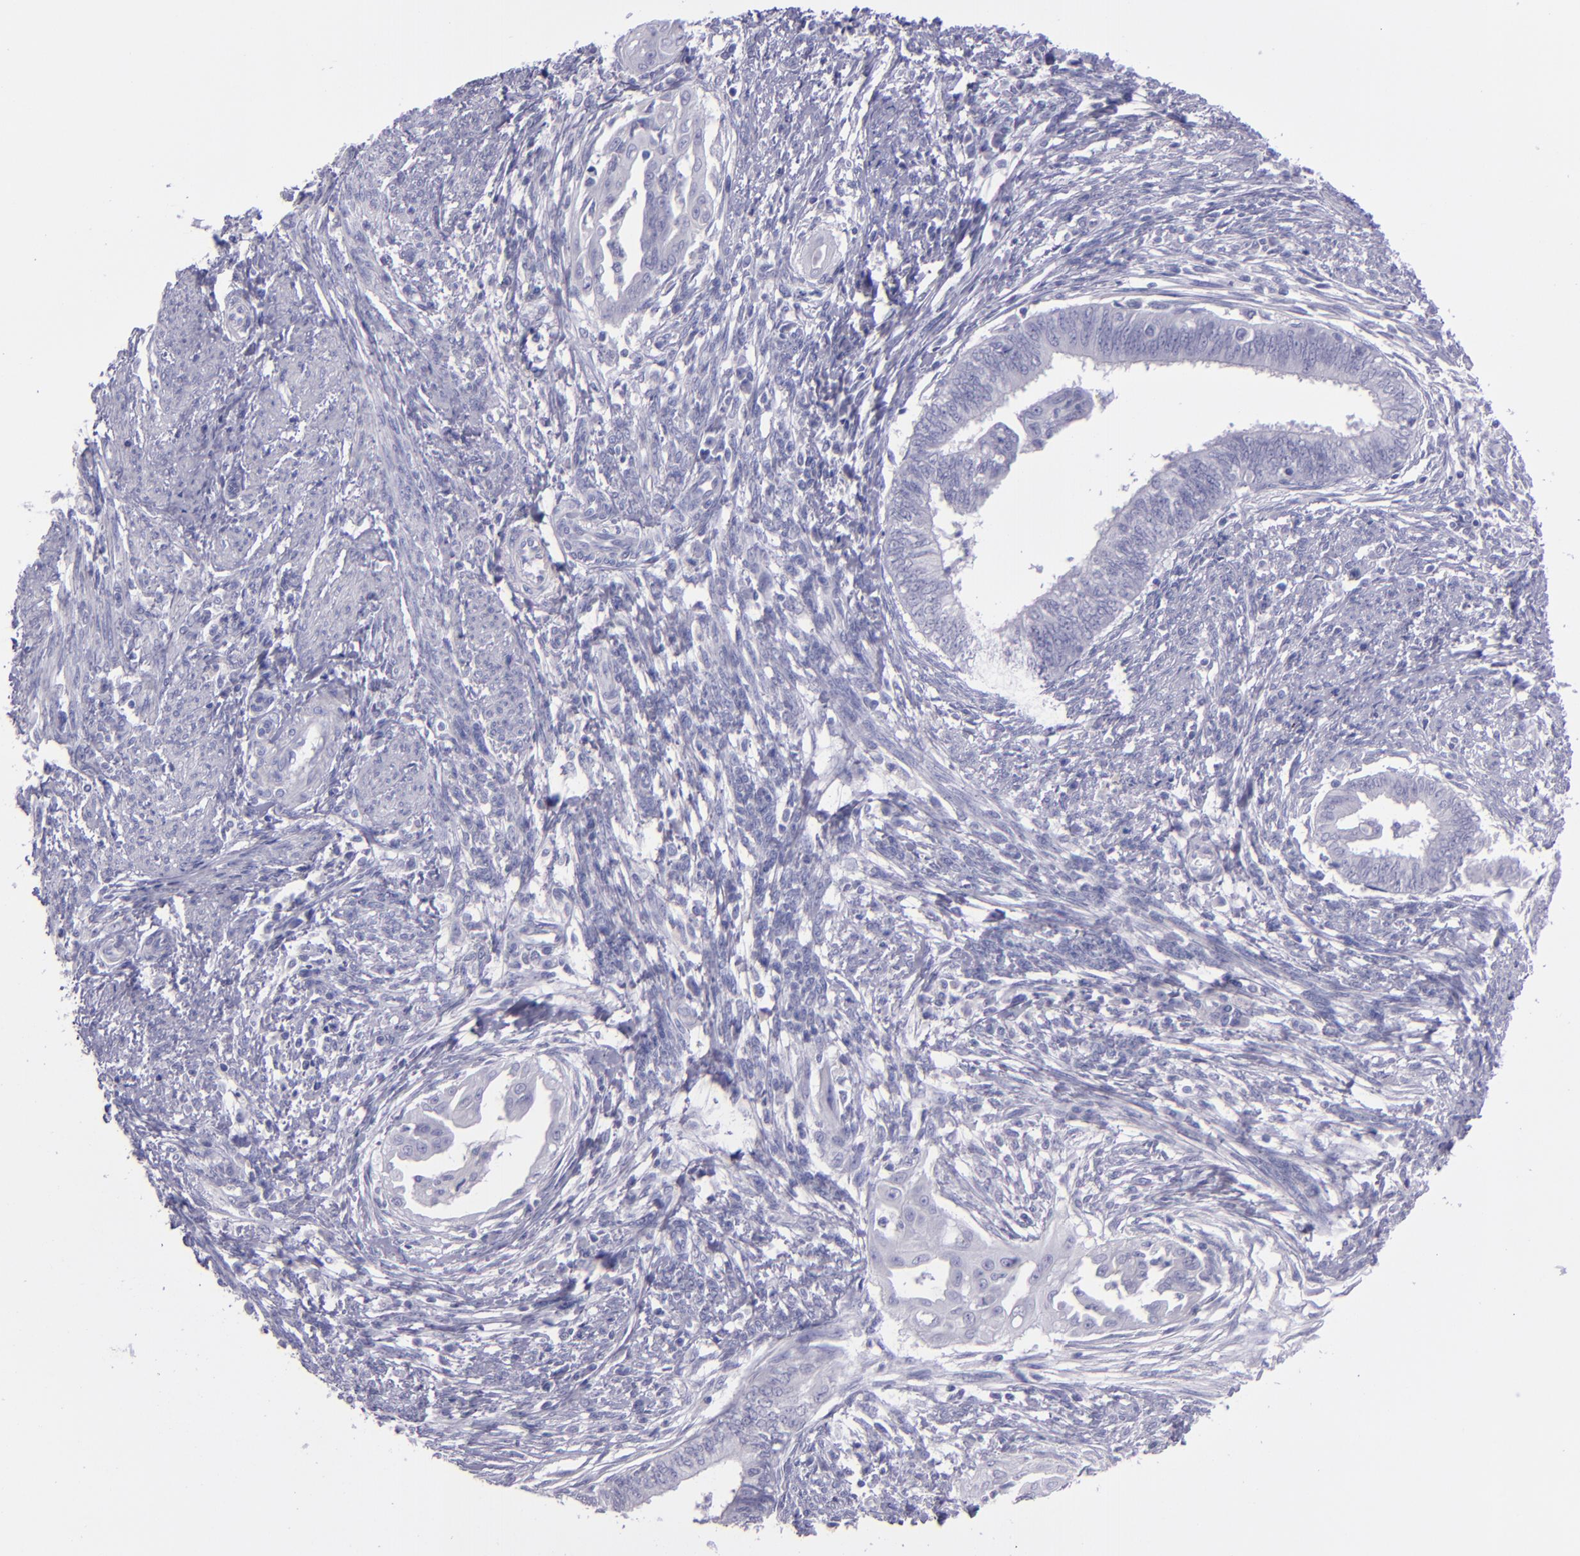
{"staining": {"intensity": "negative", "quantity": "none", "location": "none"}, "tissue": "endometrial cancer", "cell_type": "Tumor cells", "image_type": "cancer", "snomed": [{"axis": "morphology", "description": "Adenocarcinoma, NOS"}, {"axis": "topography", "description": "Endometrium"}], "caption": "IHC histopathology image of human endometrial adenocarcinoma stained for a protein (brown), which reveals no expression in tumor cells. (Brightfield microscopy of DAB immunohistochemistry at high magnification).", "gene": "TNNT3", "patient": {"sex": "female", "age": 66}}